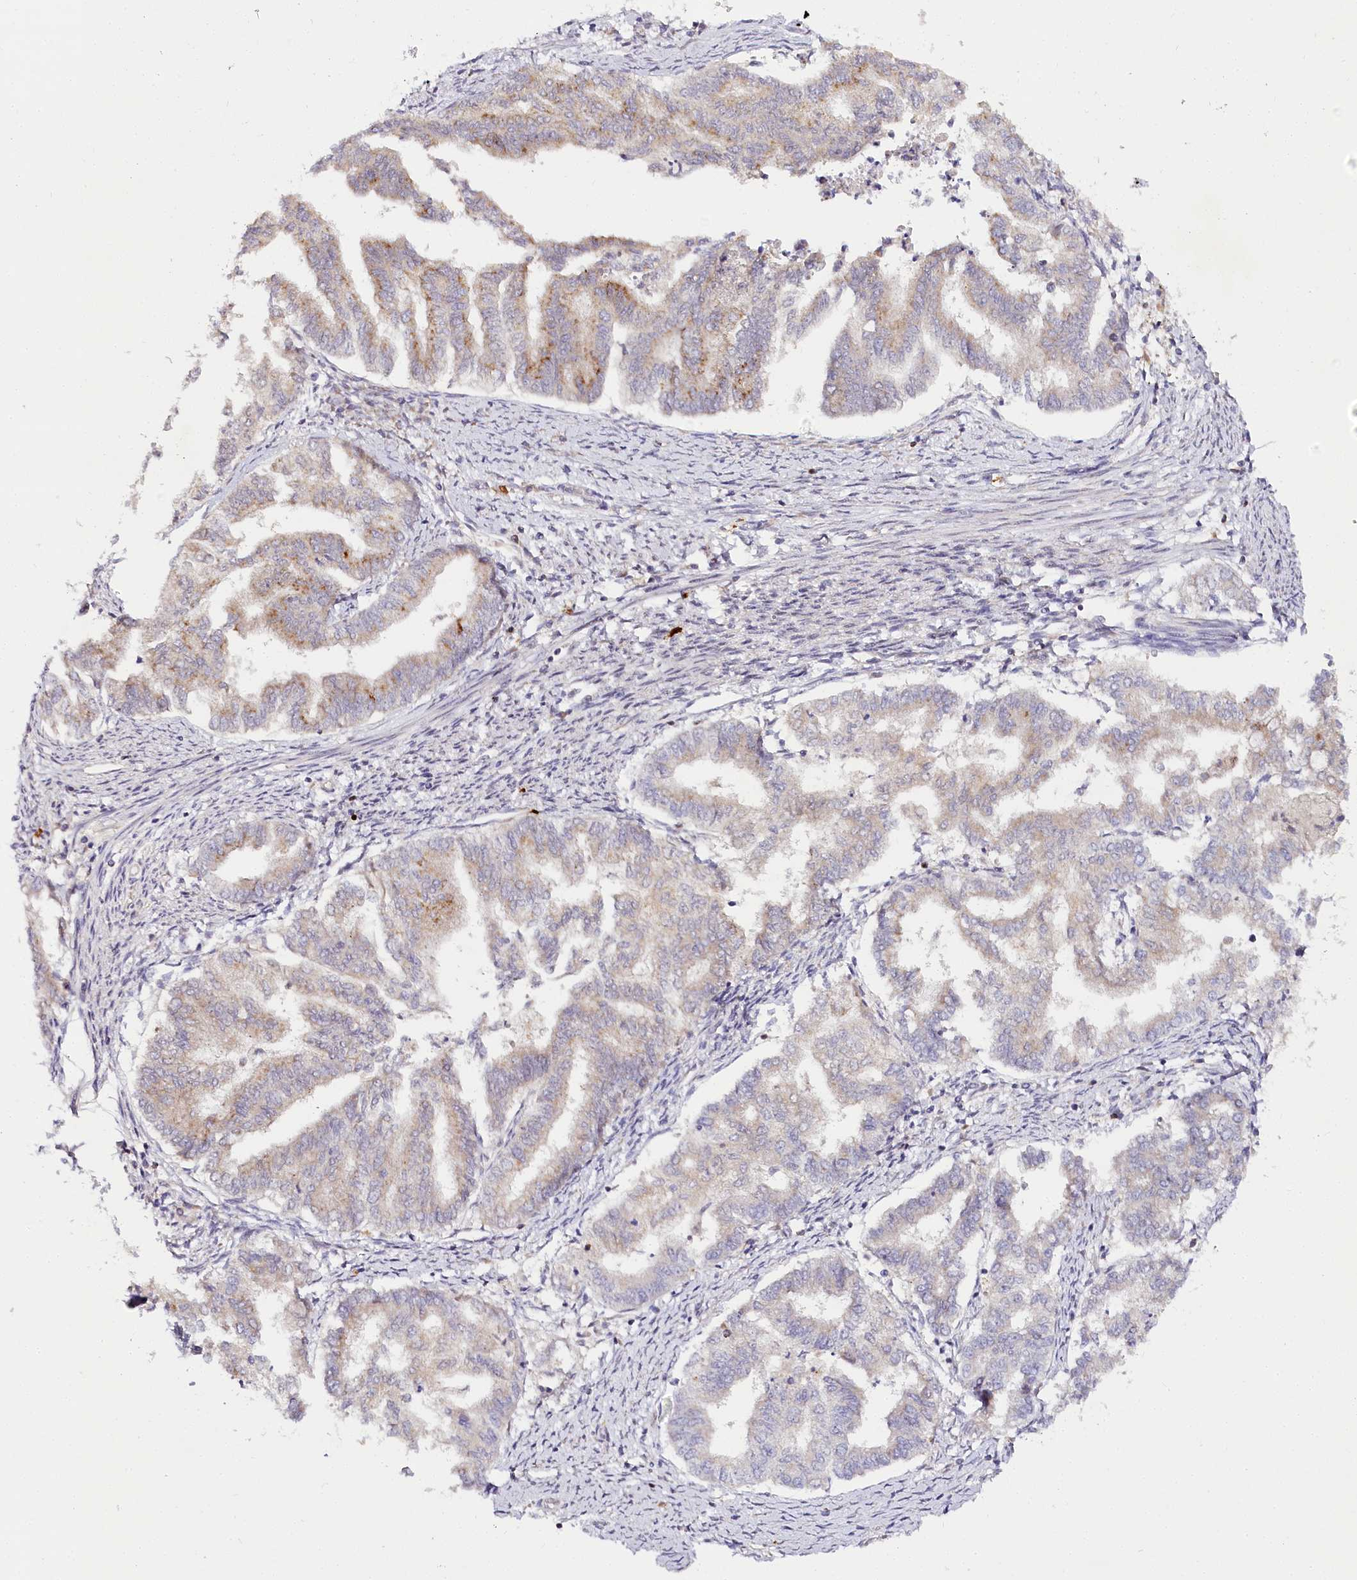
{"staining": {"intensity": "moderate", "quantity": "<25%", "location": "cytoplasmic/membranous"}, "tissue": "endometrial cancer", "cell_type": "Tumor cells", "image_type": "cancer", "snomed": [{"axis": "morphology", "description": "Adenocarcinoma, NOS"}, {"axis": "topography", "description": "Endometrium"}], "caption": "A micrograph of human endometrial cancer (adenocarcinoma) stained for a protein demonstrates moderate cytoplasmic/membranous brown staining in tumor cells.", "gene": "VWA5A", "patient": {"sex": "female", "age": 79}}